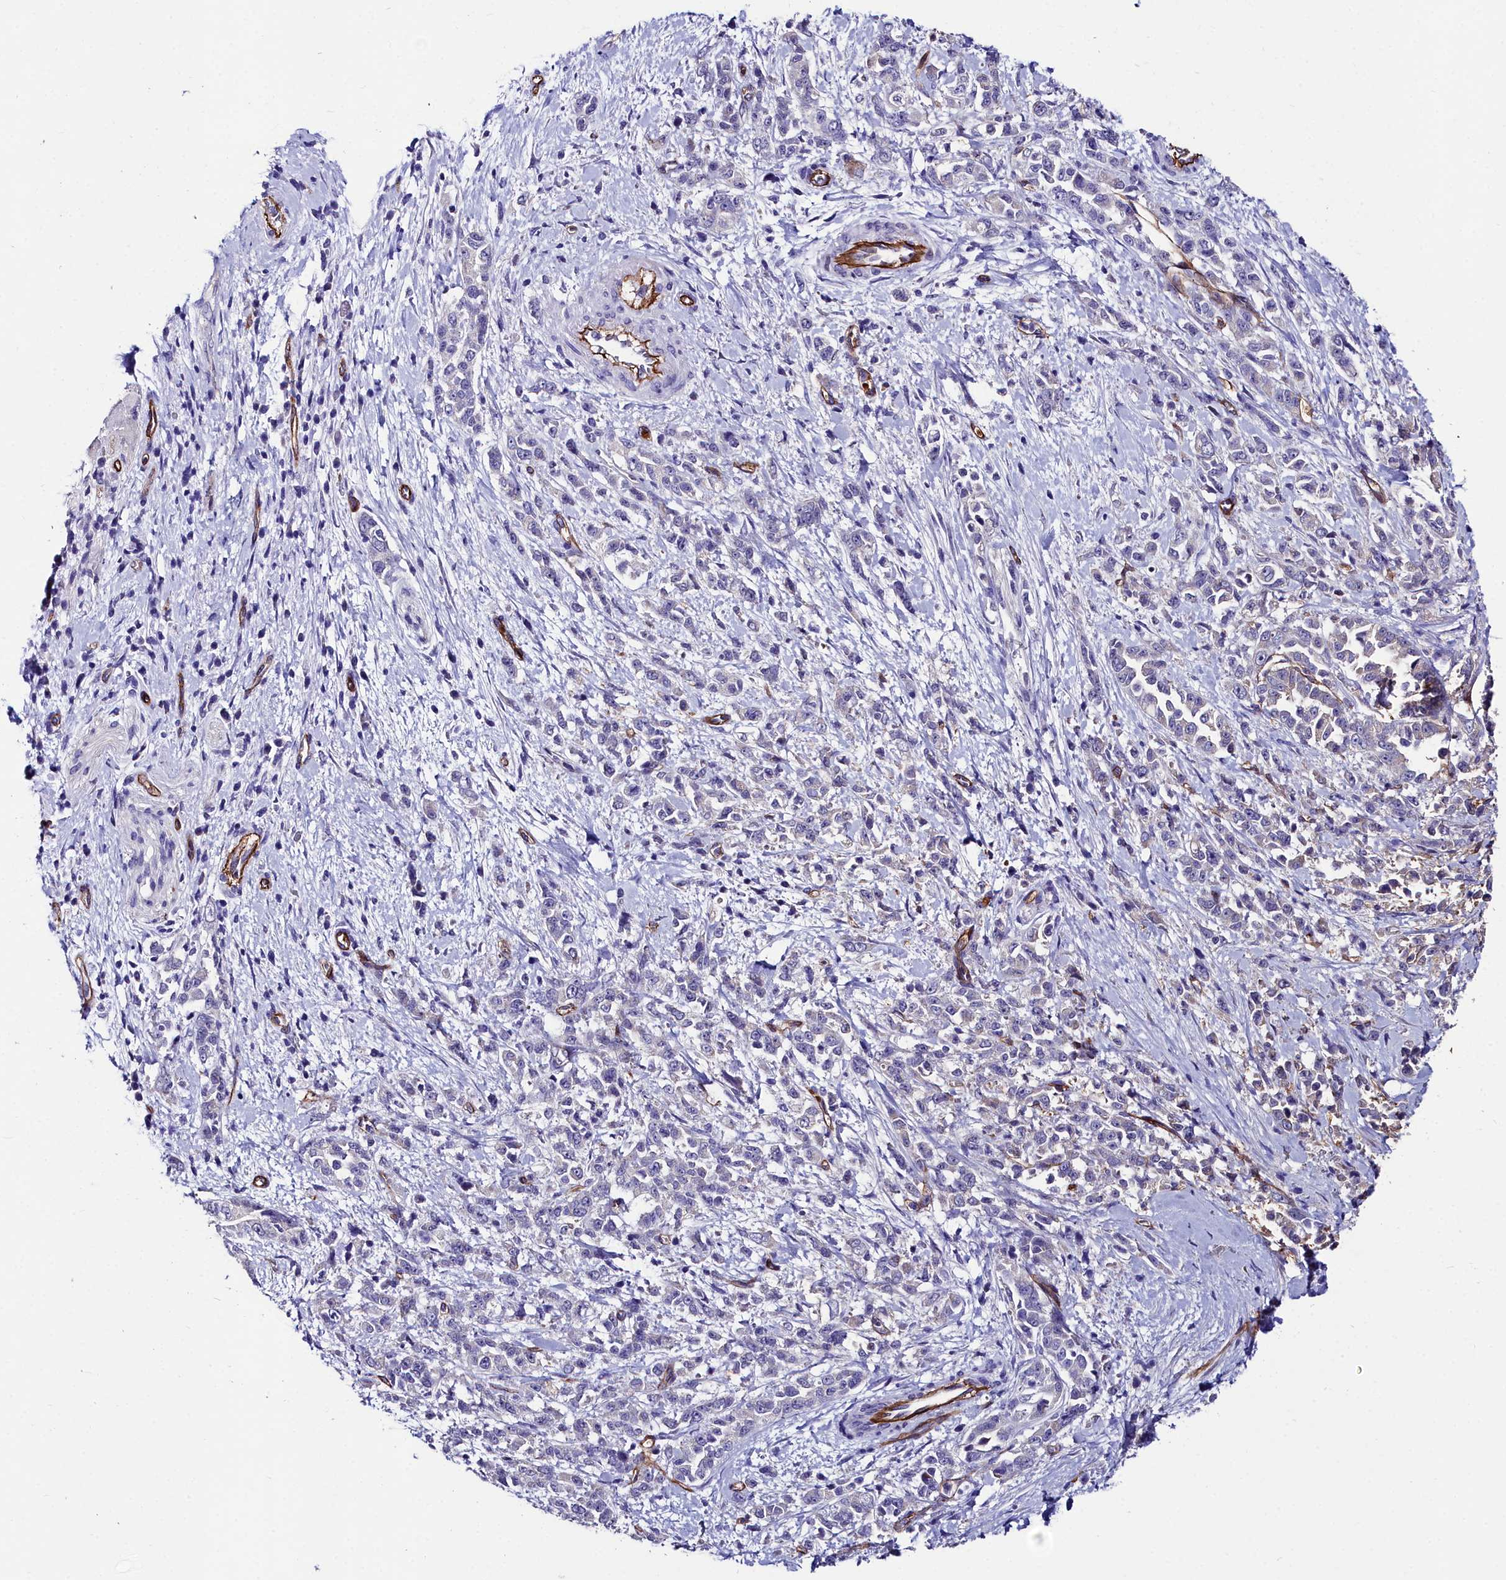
{"staining": {"intensity": "negative", "quantity": "none", "location": "none"}, "tissue": "pancreatic cancer", "cell_type": "Tumor cells", "image_type": "cancer", "snomed": [{"axis": "morphology", "description": "Normal tissue, NOS"}, {"axis": "morphology", "description": "Adenocarcinoma, NOS"}, {"axis": "topography", "description": "Pancreas"}], "caption": "Immunohistochemistry (IHC) histopathology image of adenocarcinoma (pancreatic) stained for a protein (brown), which exhibits no positivity in tumor cells. The staining is performed using DAB (3,3'-diaminobenzidine) brown chromogen with nuclei counter-stained in using hematoxylin.", "gene": "CYP4F11", "patient": {"sex": "female", "age": 64}}